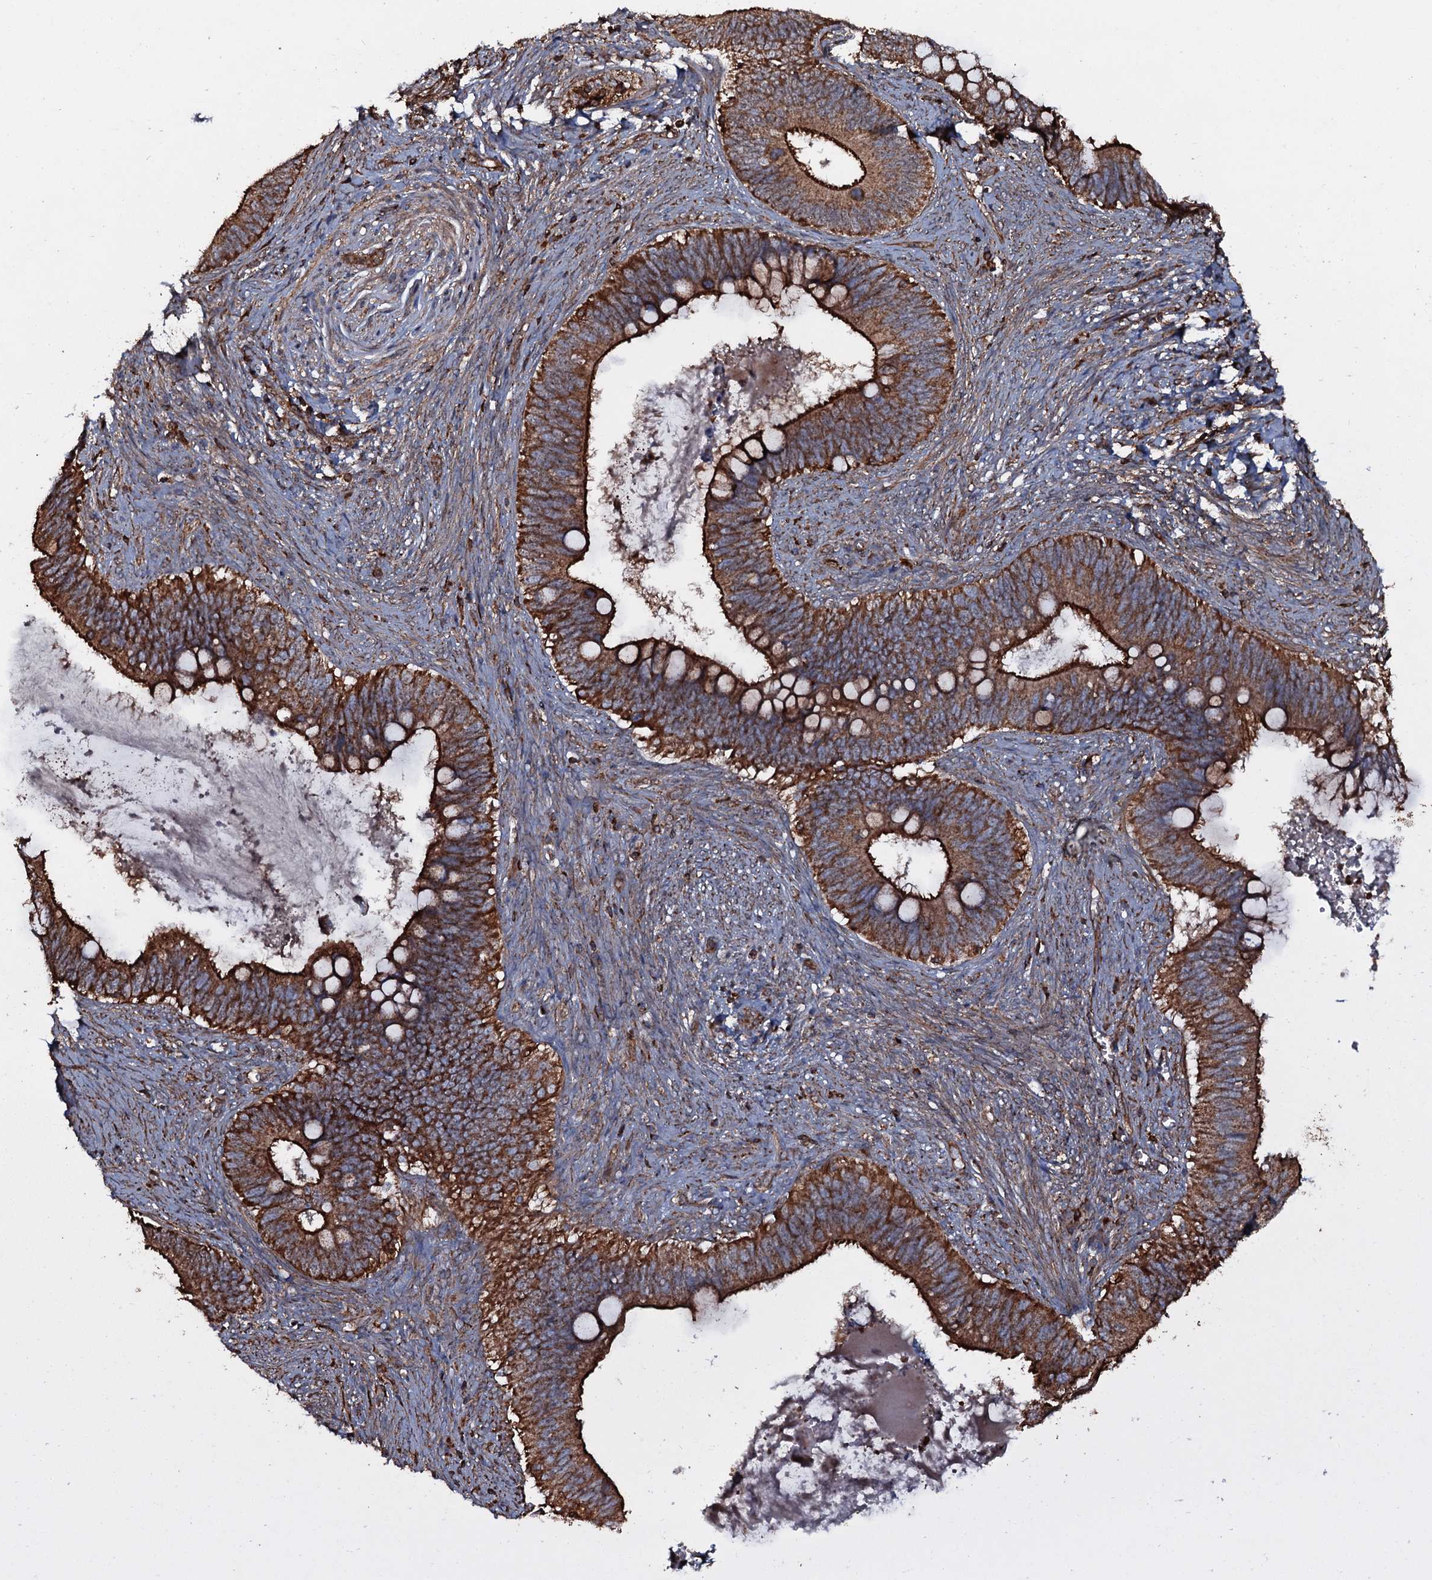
{"staining": {"intensity": "strong", "quantity": ">75%", "location": "cytoplasmic/membranous"}, "tissue": "cervical cancer", "cell_type": "Tumor cells", "image_type": "cancer", "snomed": [{"axis": "morphology", "description": "Adenocarcinoma, NOS"}, {"axis": "topography", "description": "Cervix"}], "caption": "Protein staining displays strong cytoplasmic/membranous staining in approximately >75% of tumor cells in adenocarcinoma (cervical).", "gene": "VWA8", "patient": {"sex": "female", "age": 42}}